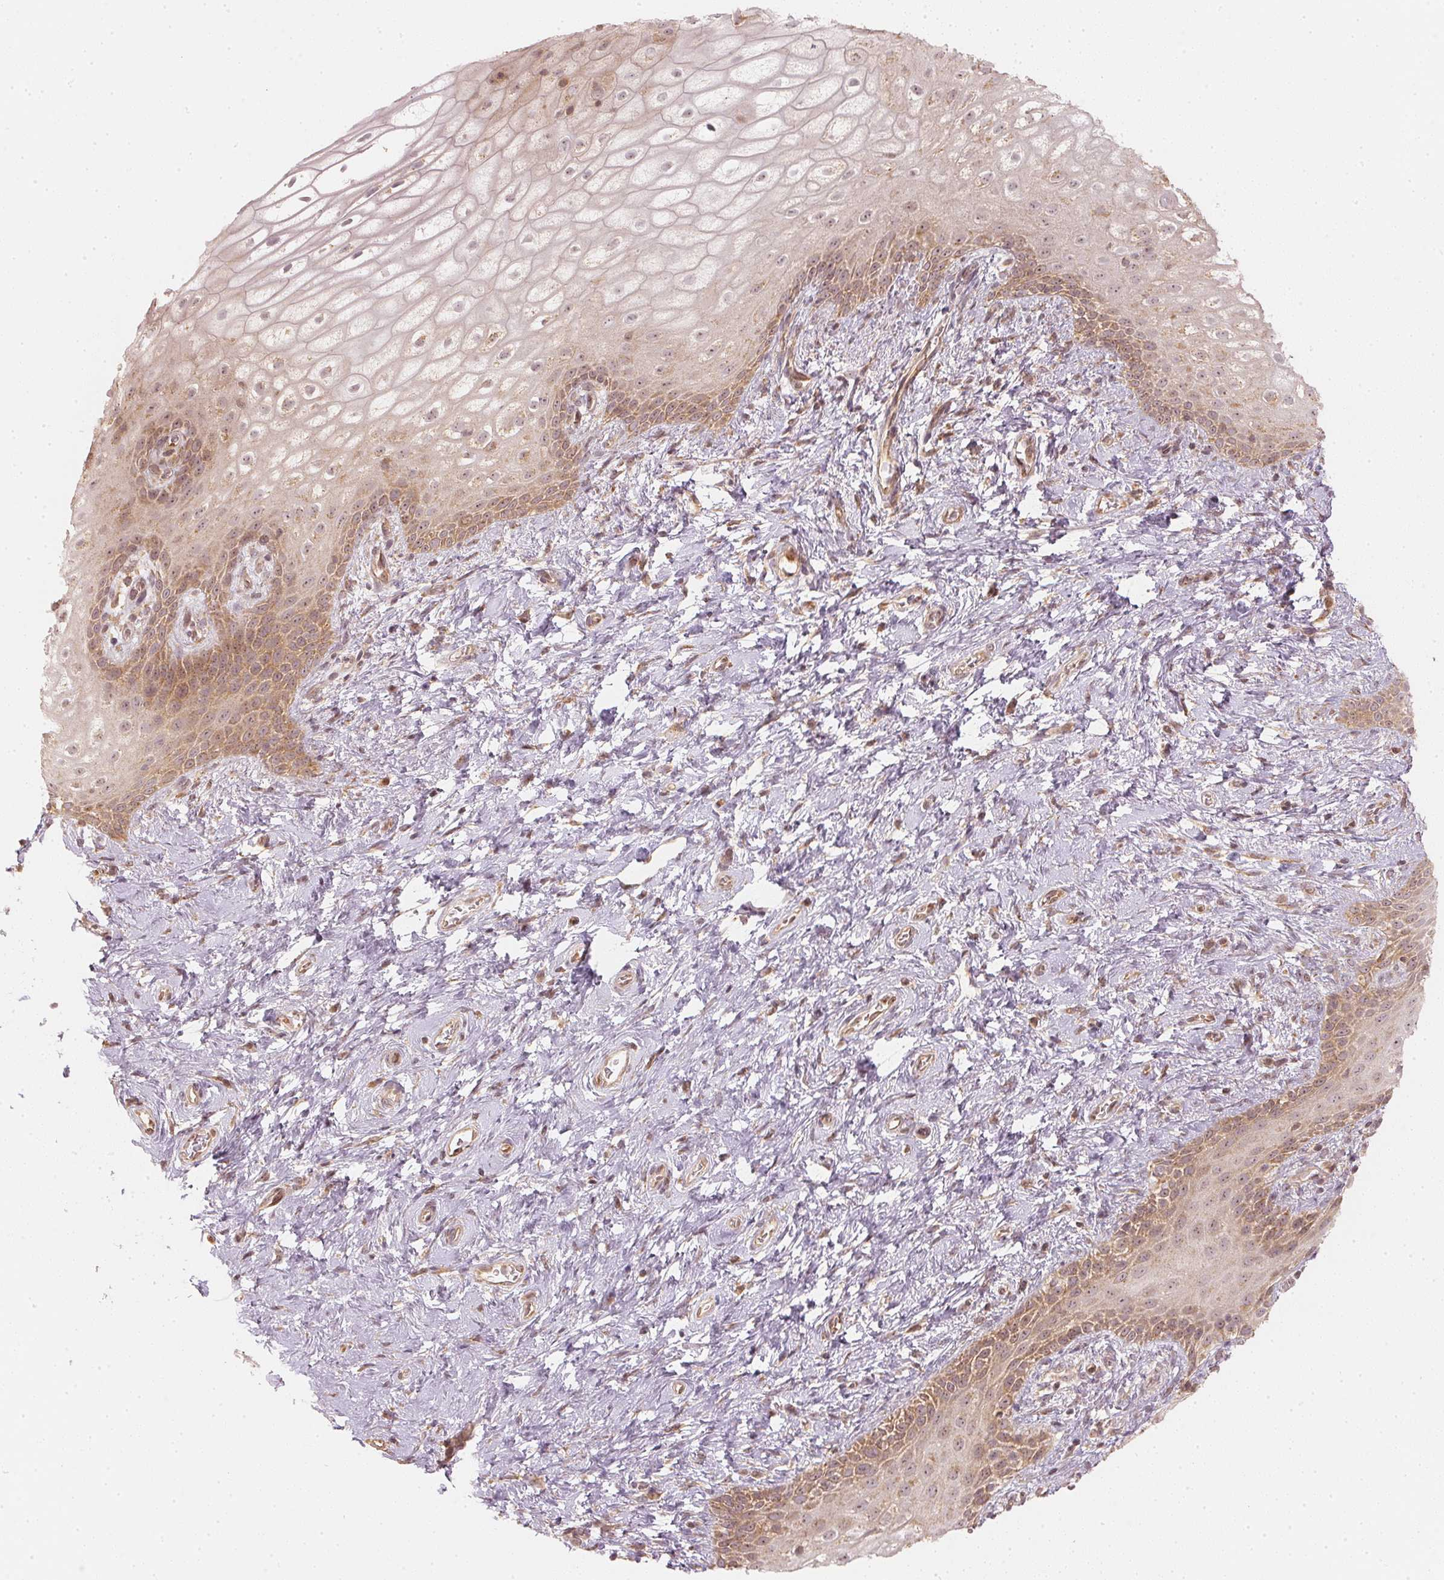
{"staining": {"intensity": "moderate", "quantity": "25%-75%", "location": "cytoplasmic/membranous,nuclear"}, "tissue": "skin", "cell_type": "Epidermal cells", "image_type": "normal", "snomed": [{"axis": "morphology", "description": "Normal tissue, NOS"}, {"axis": "topography", "description": "Anal"}], "caption": "IHC image of normal skin stained for a protein (brown), which reveals medium levels of moderate cytoplasmic/membranous,nuclear expression in approximately 25%-75% of epidermal cells.", "gene": "WDR54", "patient": {"sex": "female", "age": 46}}